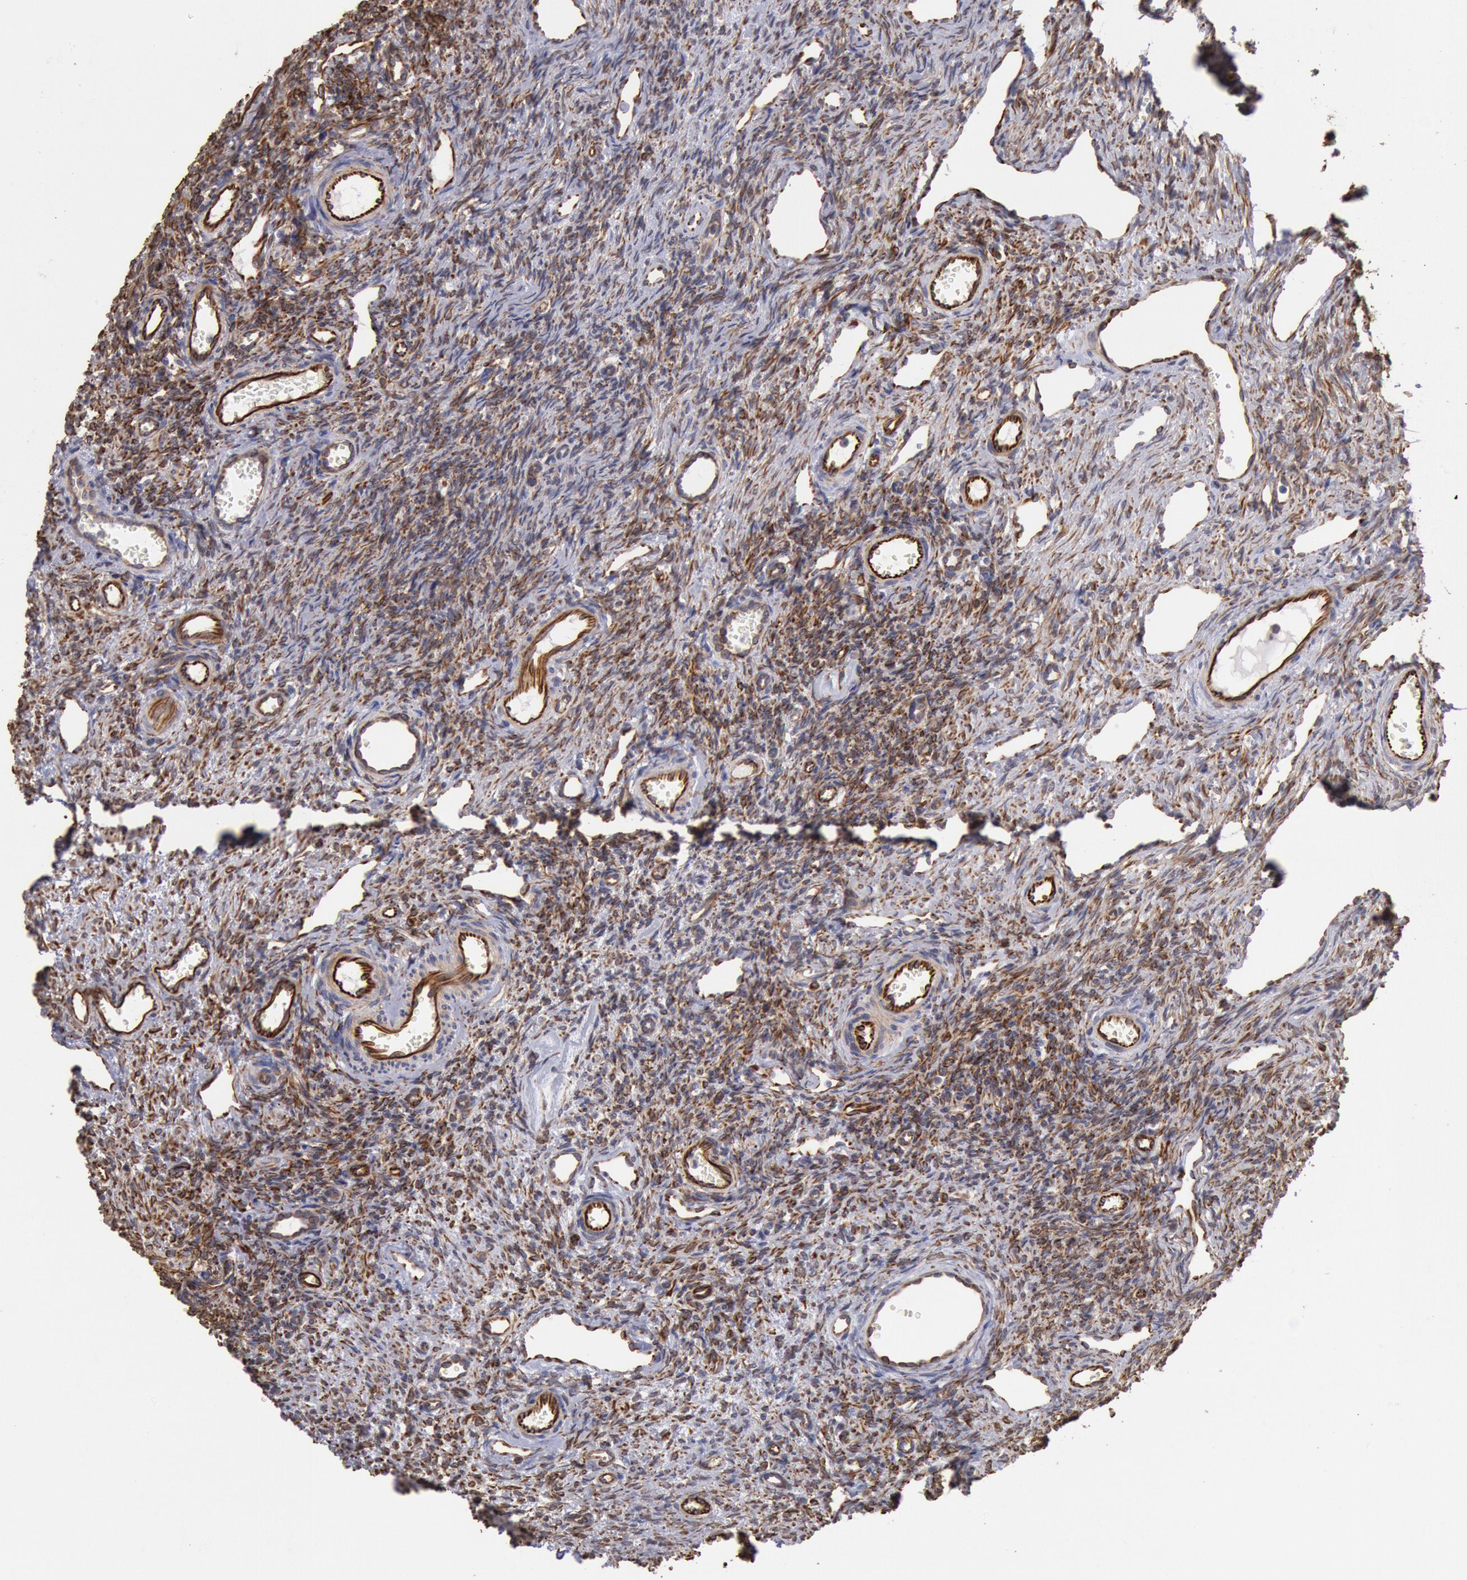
{"staining": {"intensity": "moderate", "quantity": "25%-75%", "location": "cytoplasmic/membranous"}, "tissue": "ovary", "cell_type": "Follicle cells", "image_type": "normal", "snomed": [{"axis": "morphology", "description": "Normal tissue, NOS"}, {"axis": "topography", "description": "Ovary"}], "caption": "IHC (DAB (3,3'-diaminobenzidine)) staining of normal human ovary displays moderate cytoplasmic/membranous protein staining in approximately 25%-75% of follicle cells. Nuclei are stained in blue.", "gene": "RNF139", "patient": {"sex": "female", "age": 33}}